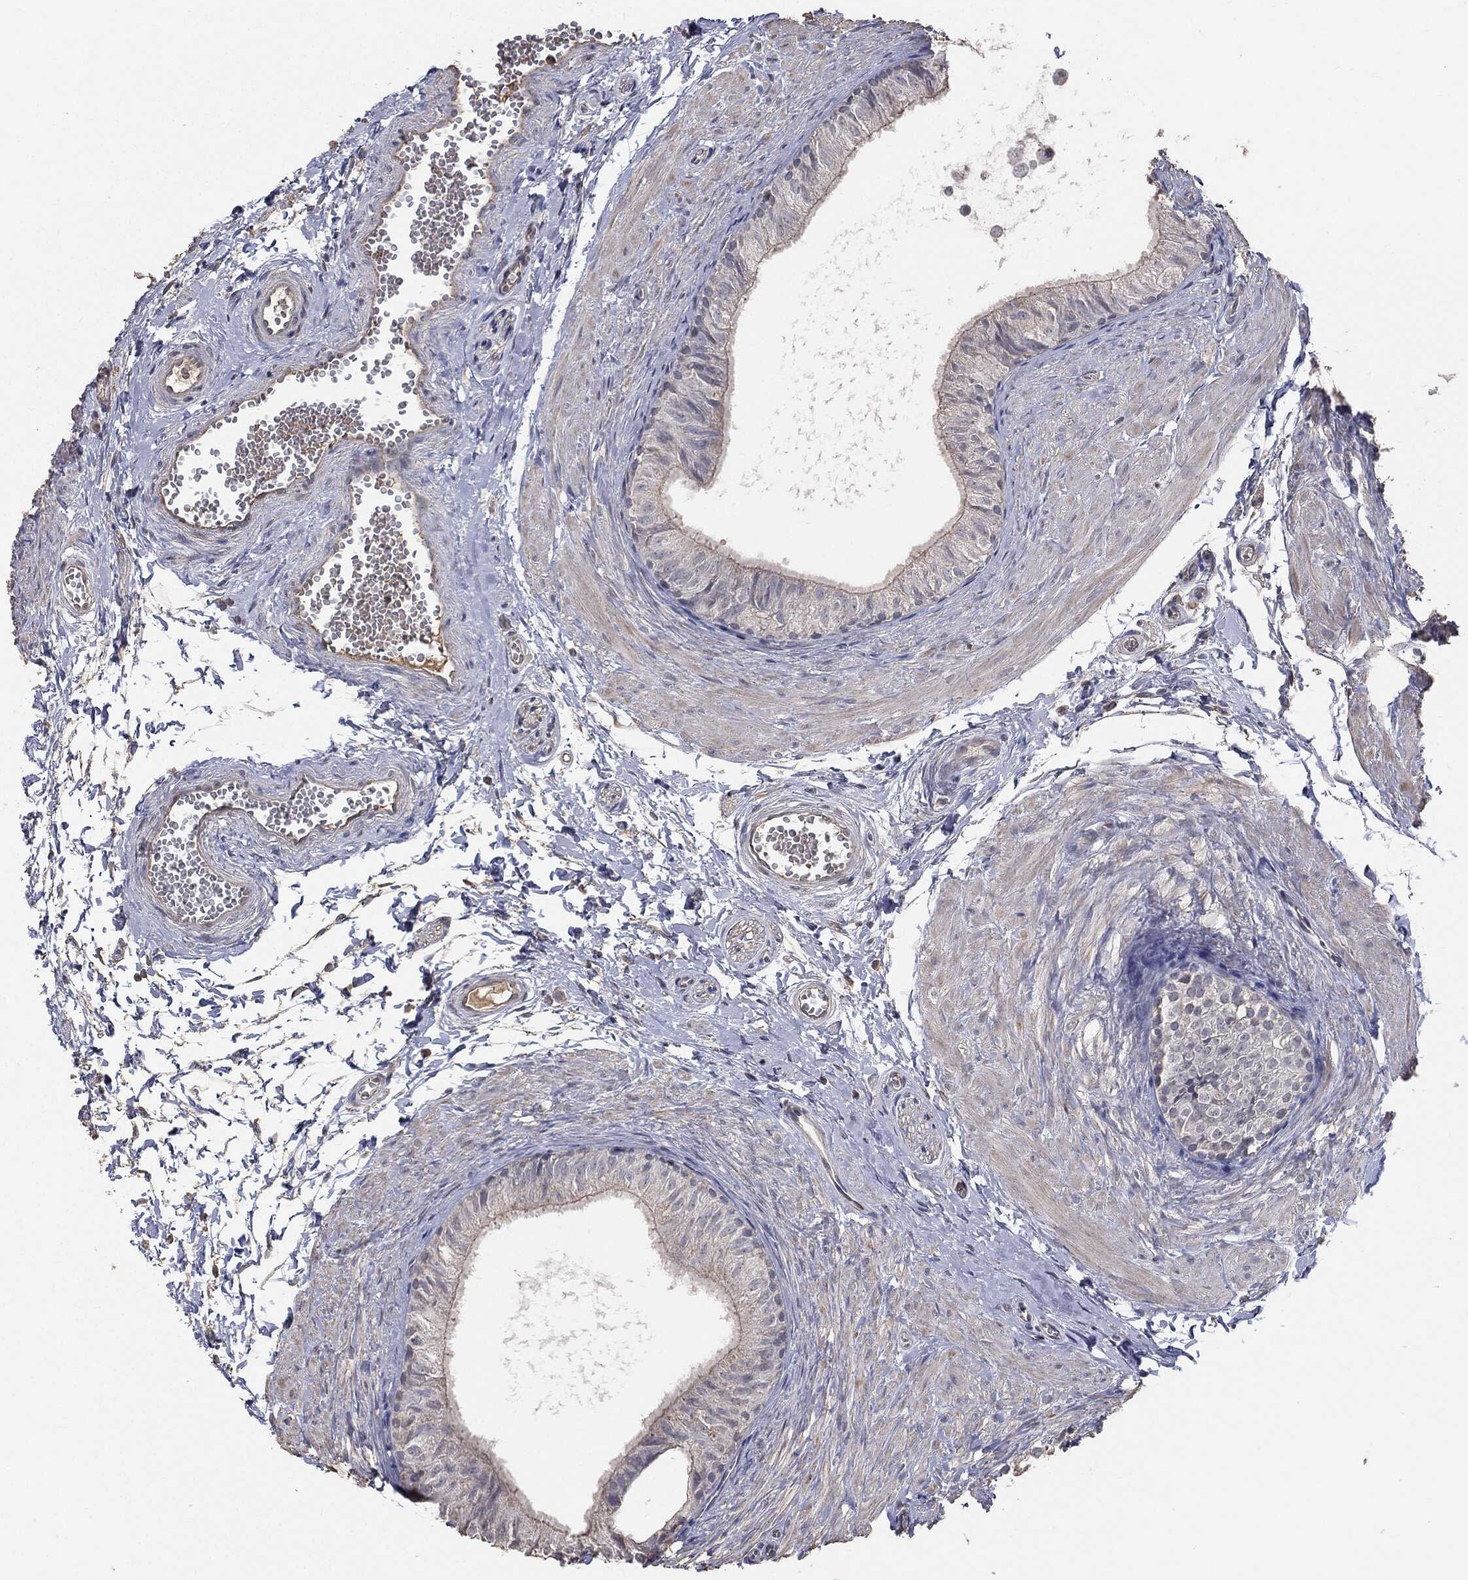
{"staining": {"intensity": "negative", "quantity": "none", "location": "none"}, "tissue": "epididymis", "cell_type": "Glandular cells", "image_type": "normal", "snomed": [{"axis": "morphology", "description": "Normal tissue, NOS"}, {"axis": "topography", "description": "Epididymis"}], "caption": "A high-resolution photomicrograph shows IHC staining of normal epididymis, which reveals no significant expression in glandular cells.", "gene": "SNAP25", "patient": {"sex": "male", "age": 22}}